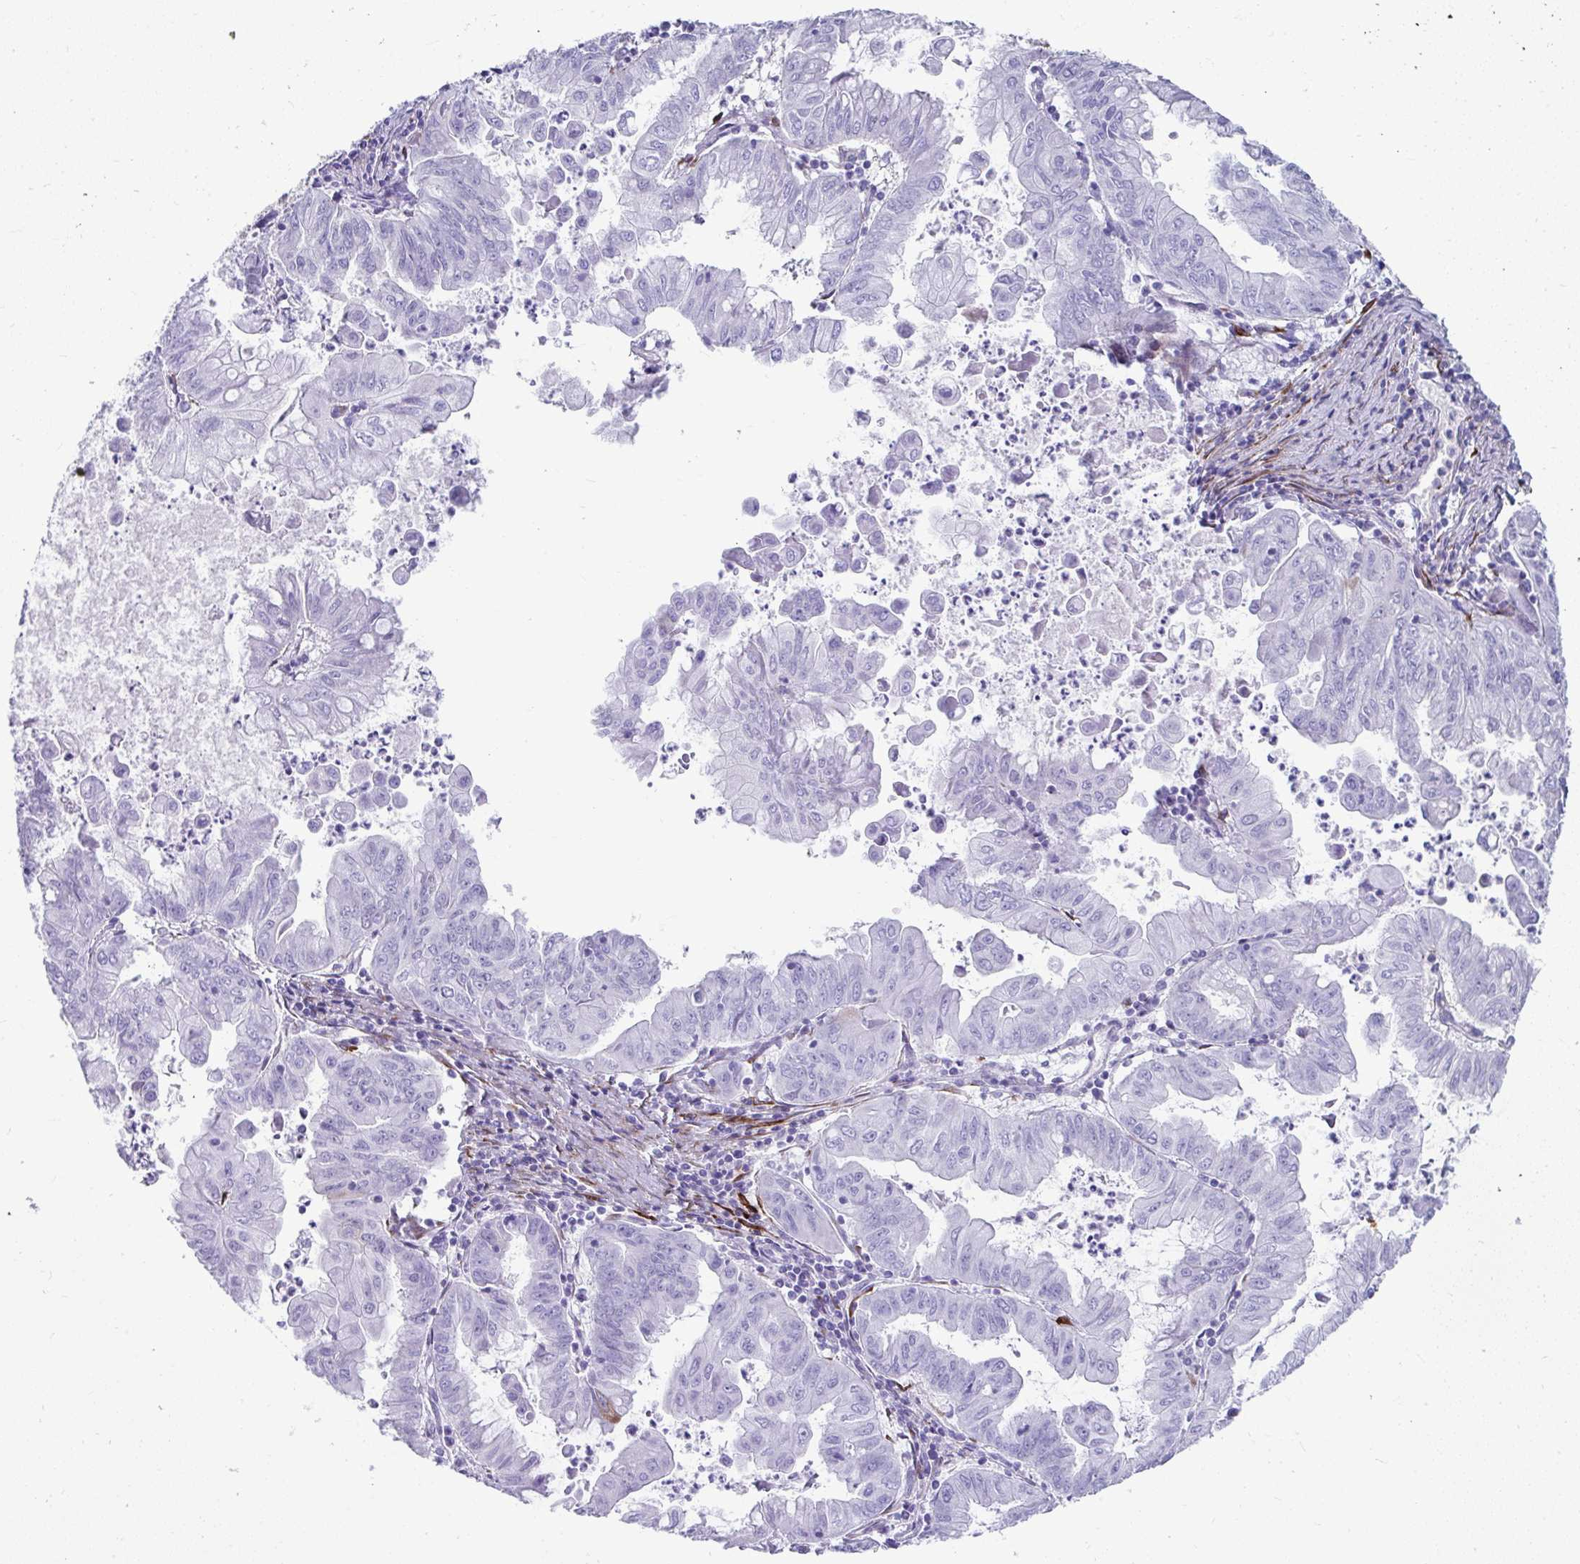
{"staining": {"intensity": "negative", "quantity": "none", "location": "none"}, "tissue": "stomach cancer", "cell_type": "Tumor cells", "image_type": "cancer", "snomed": [{"axis": "morphology", "description": "Adenocarcinoma, NOS"}, {"axis": "topography", "description": "Stomach, upper"}], "caption": "DAB immunohistochemical staining of human stomach adenocarcinoma reveals no significant expression in tumor cells.", "gene": "GRXCR2", "patient": {"sex": "male", "age": 80}}